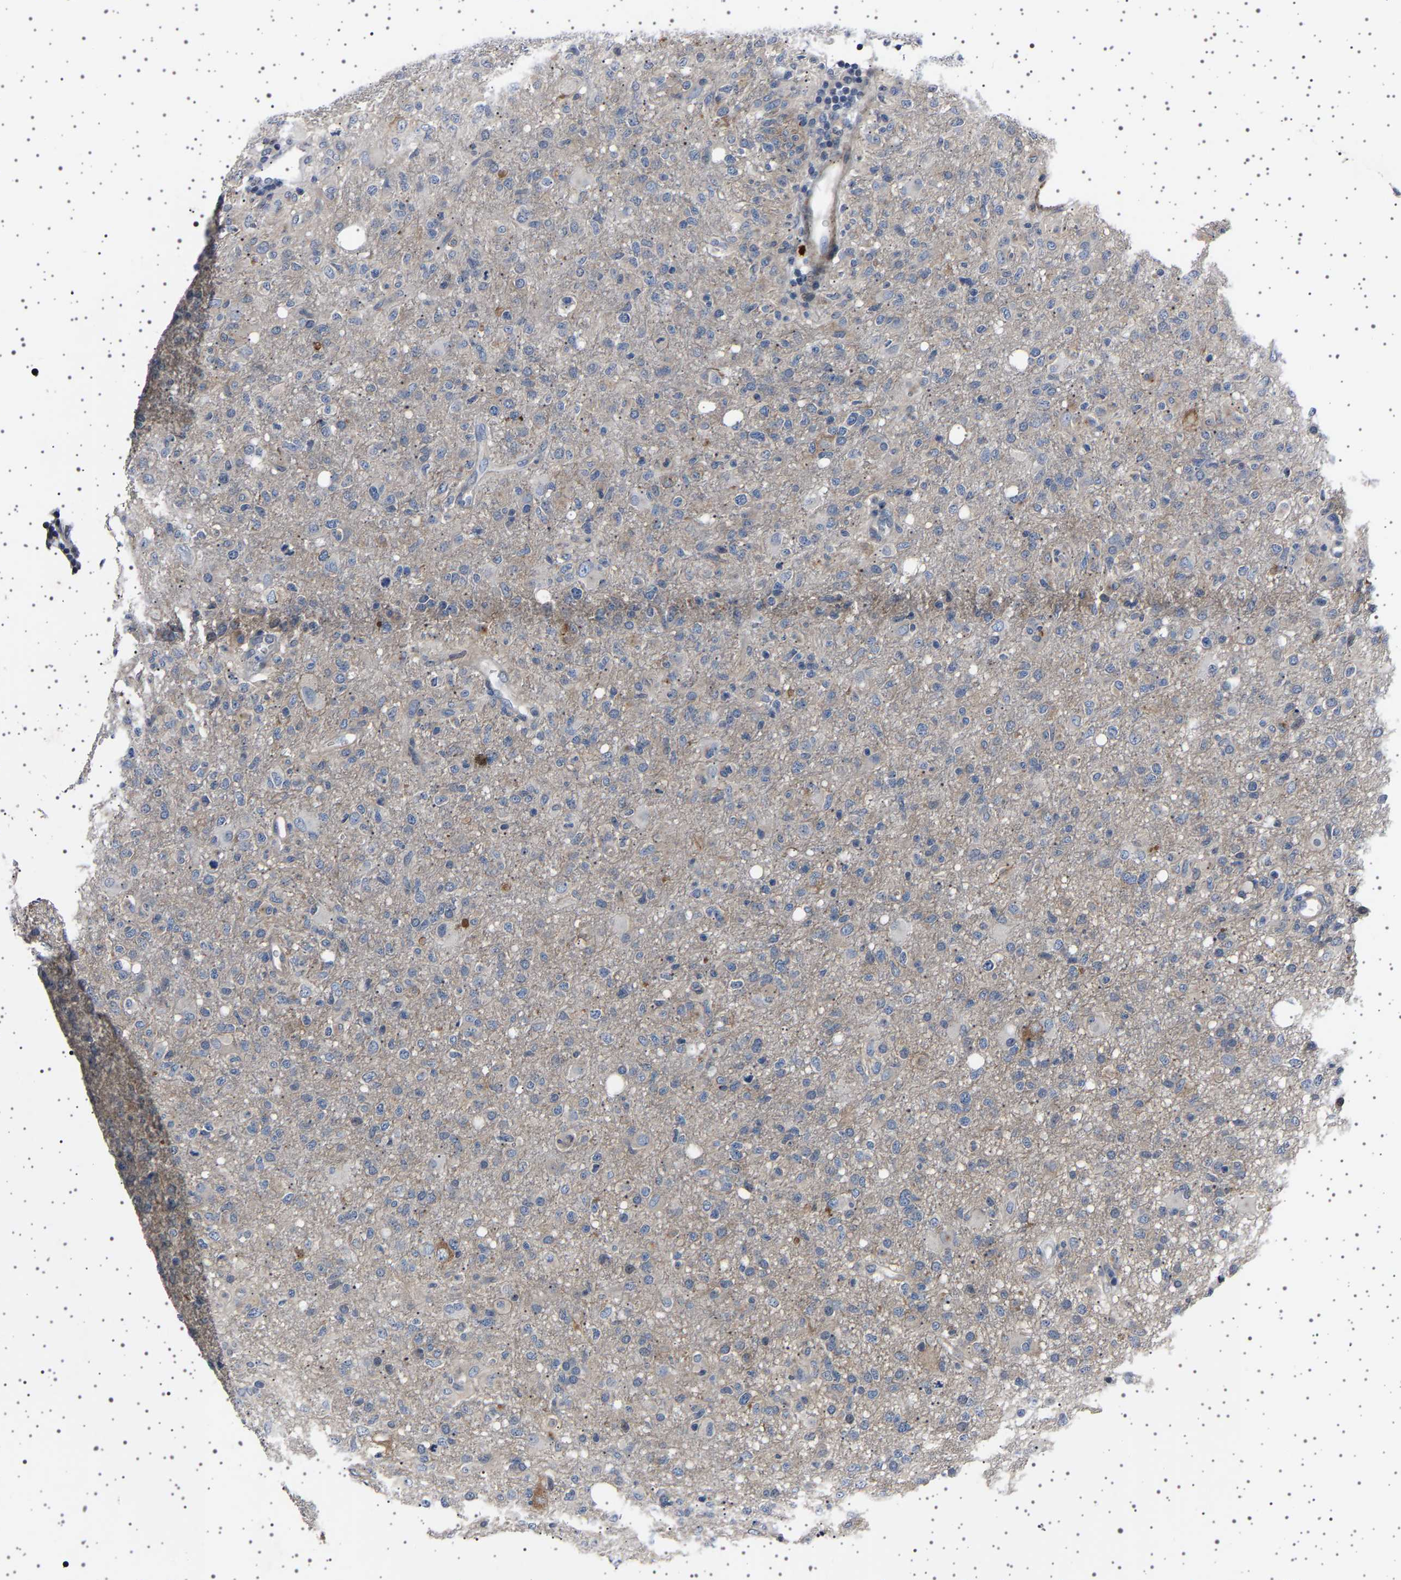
{"staining": {"intensity": "weak", "quantity": "<25%", "location": "cytoplasmic/membranous"}, "tissue": "glioma", "cell_type": "Tumor cells", "image_type": "cancer", "snomed": [{"axis": "morphology", "description": "Glioma, malignant, High grade"}, {"axis": "topography", "description": "Brain"}], "caption": "DAB (3,3'-diaminobenzidine) immunohistochemical staining of glioma displays no significant expression in tumor cells.", "gene": "PAK5", "patient": {"sex": "female", "age": 57}}